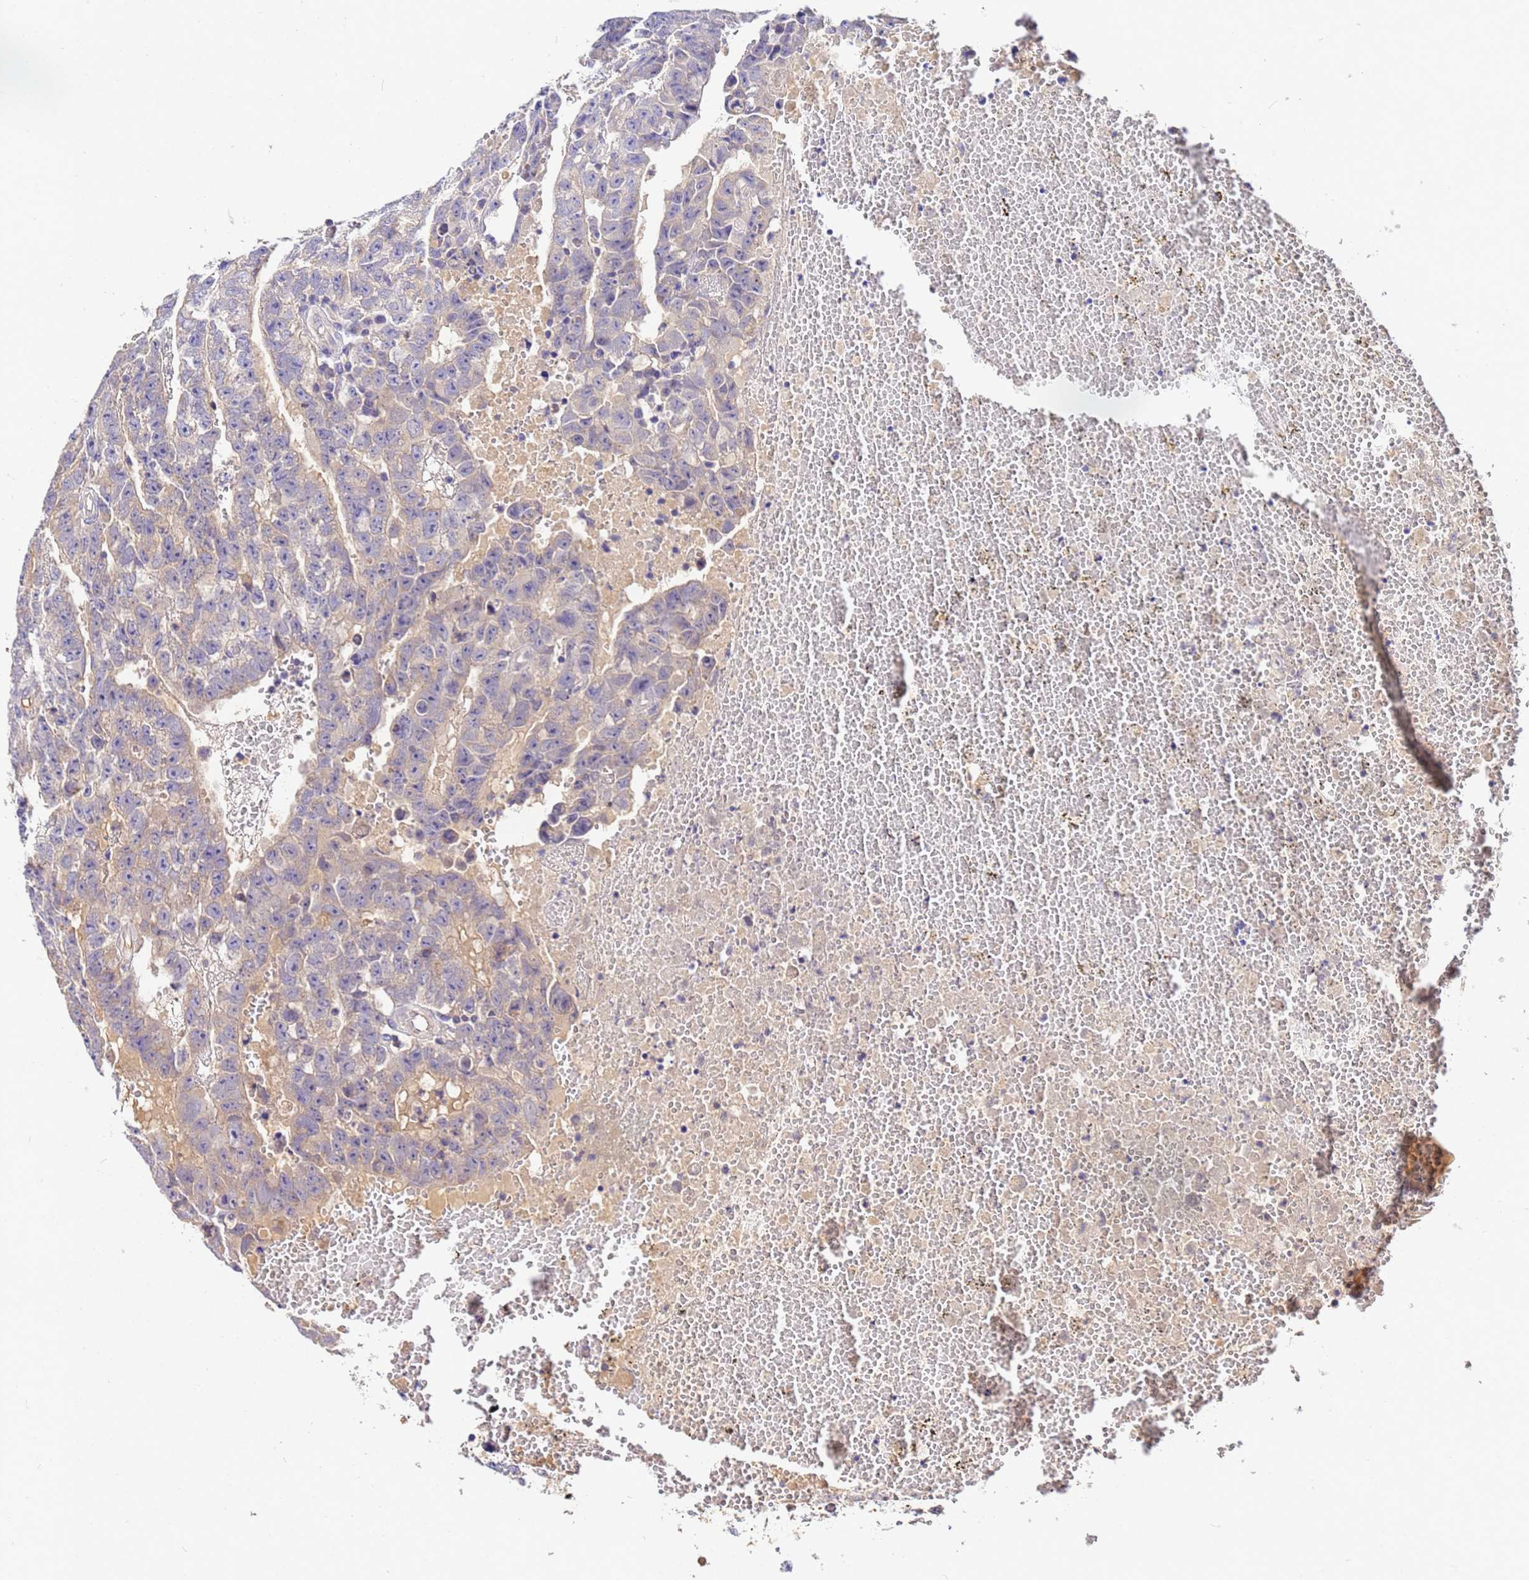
{"staining": {"intensity": "negative", "quantity": "none", "location": "none"}, "tissue": "testis cancer", "cell_type": "Tumor cells", "image_type": "cancer", "snomed": [{"axis": "morphology", "description": "Carcinoma, Embryonal, NOS"}, {"axis": "topography", "description": "Testis"}], "caption": "Immunohistochemistry (IHC) histopathology image of neoplastic tissue: human testis embryonal carcinoma stained with DAB demonstrates no significant protein staining in tumor cells.", "gene": "MTERF1", "patient": {"sex": "male", "age": 25}}